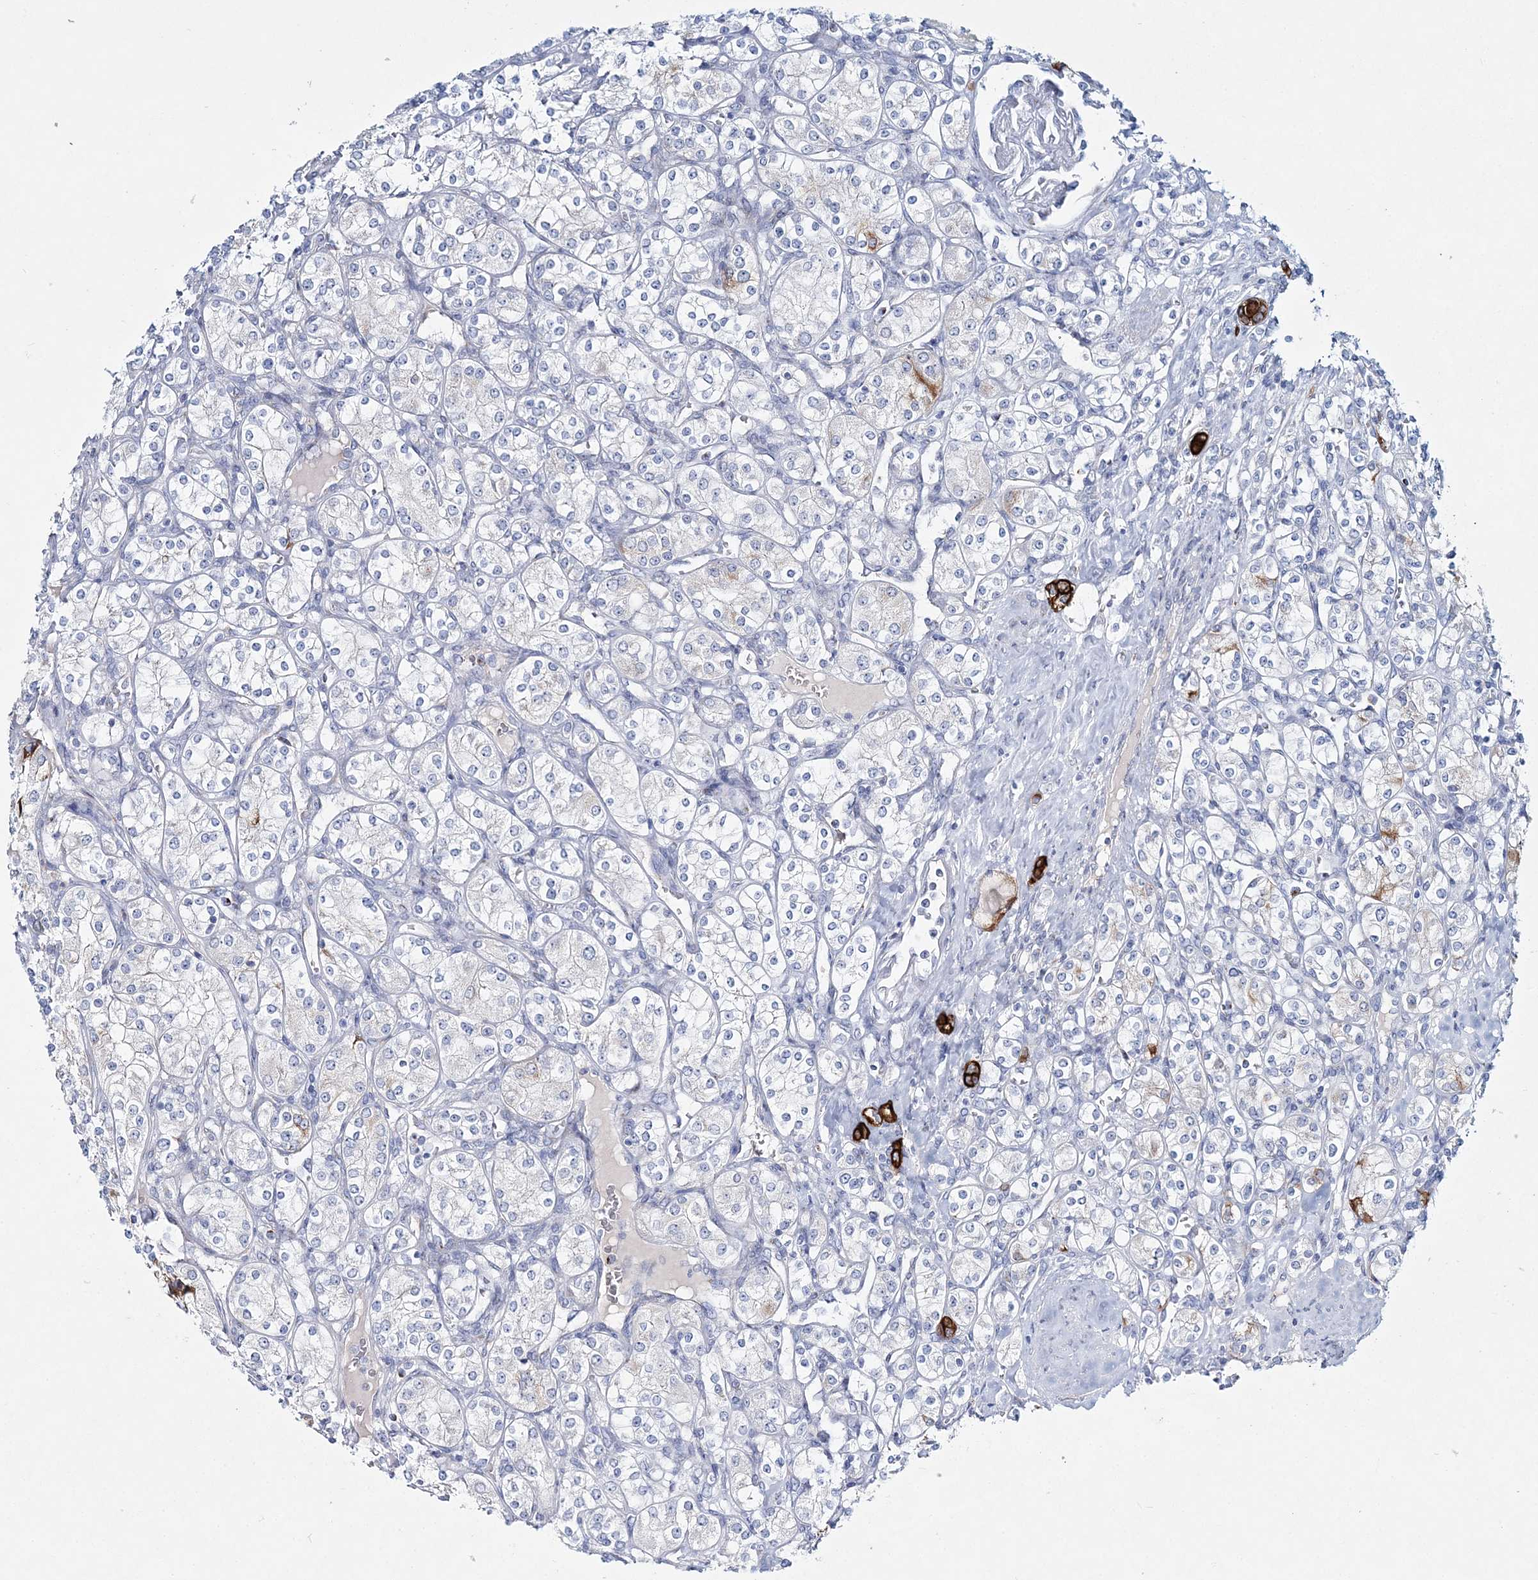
{"staining": {"intensity": "strong", "quantity": "<25%", "location": "cytoplasmic/membranous"}, "tissue": "renal cancer", "cell_type": "Tumor cells", "image_type": "cancer", "snomed": [{"axis": "morphology", "description": "Adenocarcinoma, NOS"}, {"axis": "topography", "description": "Kidney"}], "caption": "The immunohistochemical stain shows strong cytoplasmic/membranous positivity in tumor cells of adenocarcinoma (renal) tissue.", "gene": "ADGRL1", "patient": {"sex": "male", "age": 77}}